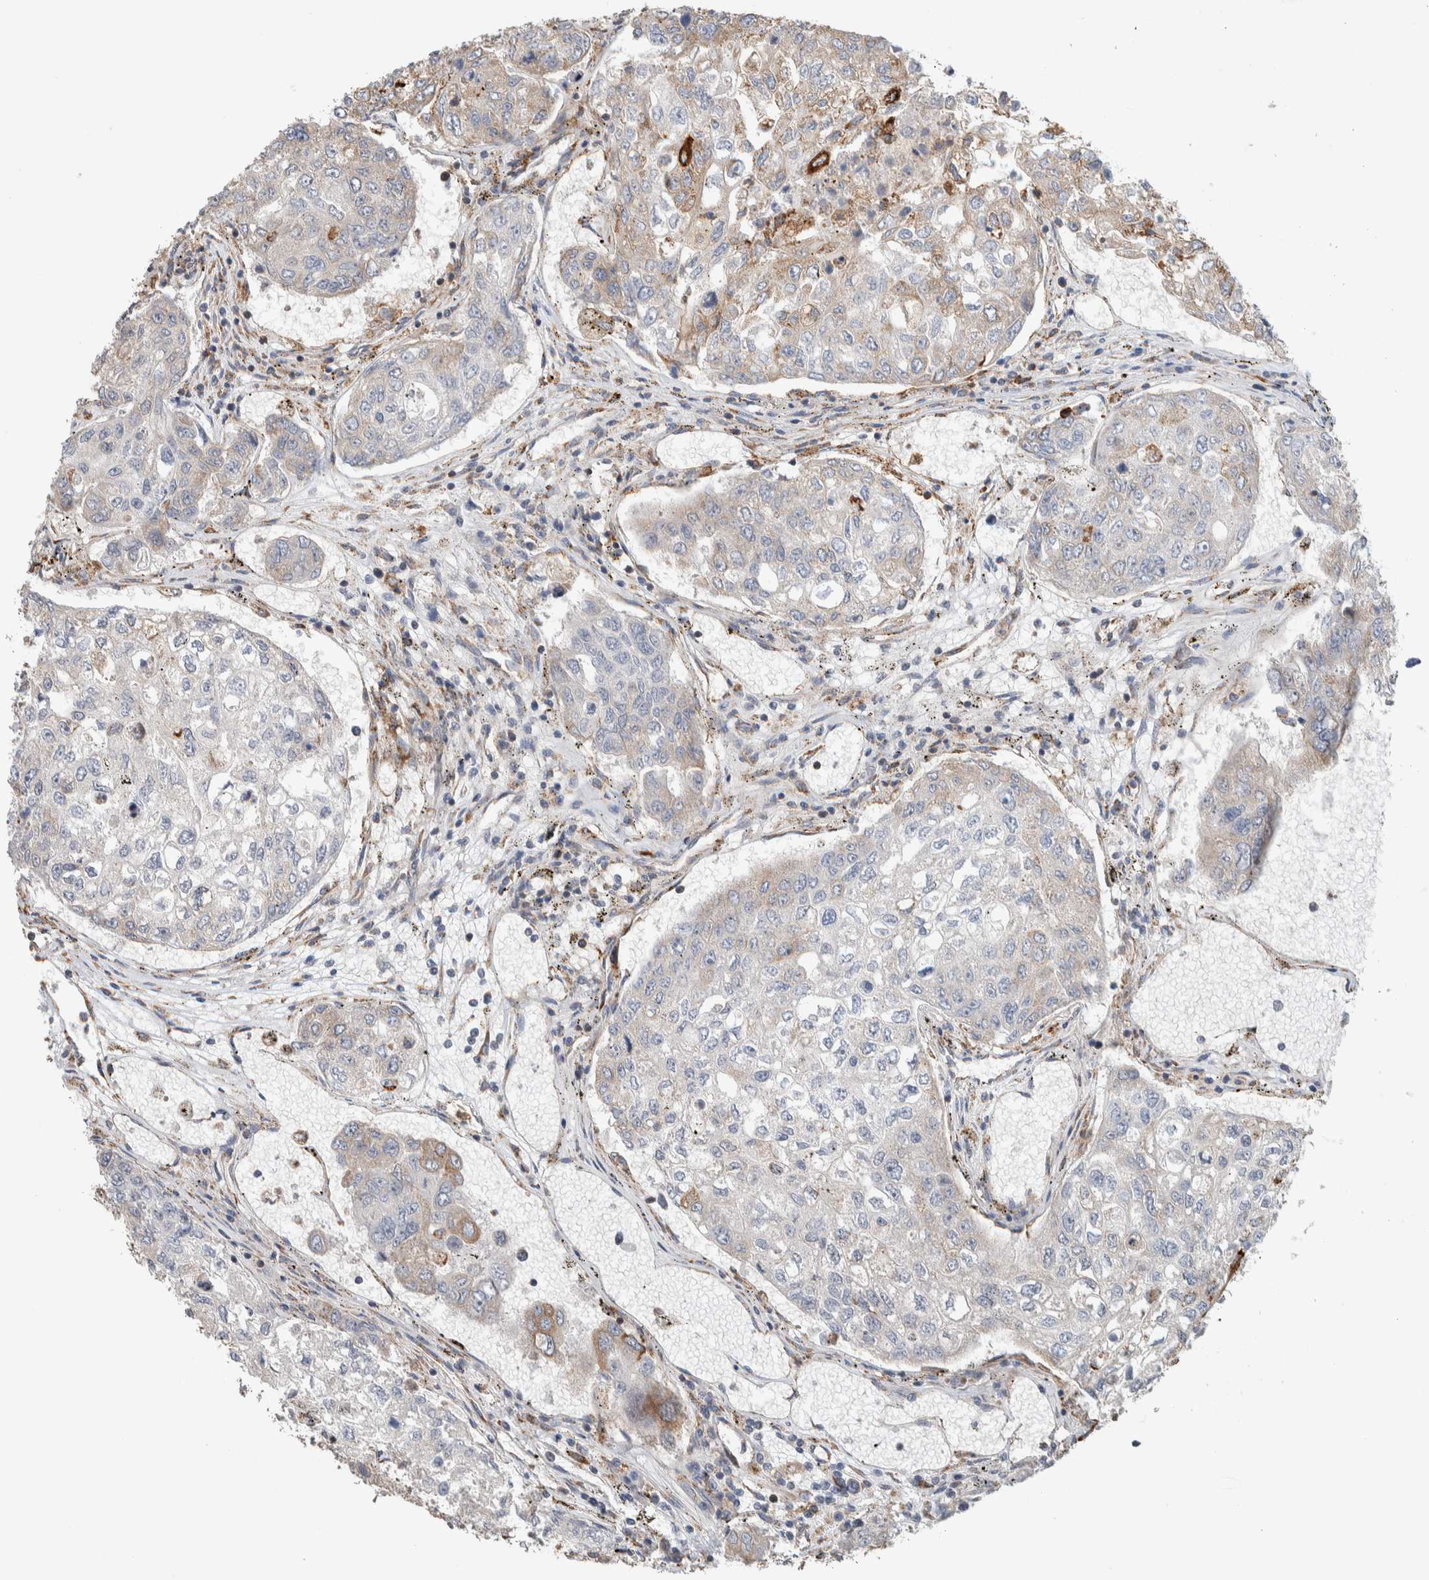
{"staining": {"intensity": "weak", "quantity": "<25%", "location": "cytoplasmic/membranous"}, "tissue": "urothelial cancer", "cell_type": "Tumor cells", "image_type": "cancer", "snomed": [{"axis": "morphology", "description": "Urothelial carcinoma, High grade"}, {"axis": "topography", "description": "Lymph node"}, {"axis": "topography", "description": "Urinary bladder"}], "caption": "Urothelial cancer stained for a protein using IHC reveals no expression tumor cells.", "gene": "ADCY8", "patient": {"sex": "male", "age": 51}}